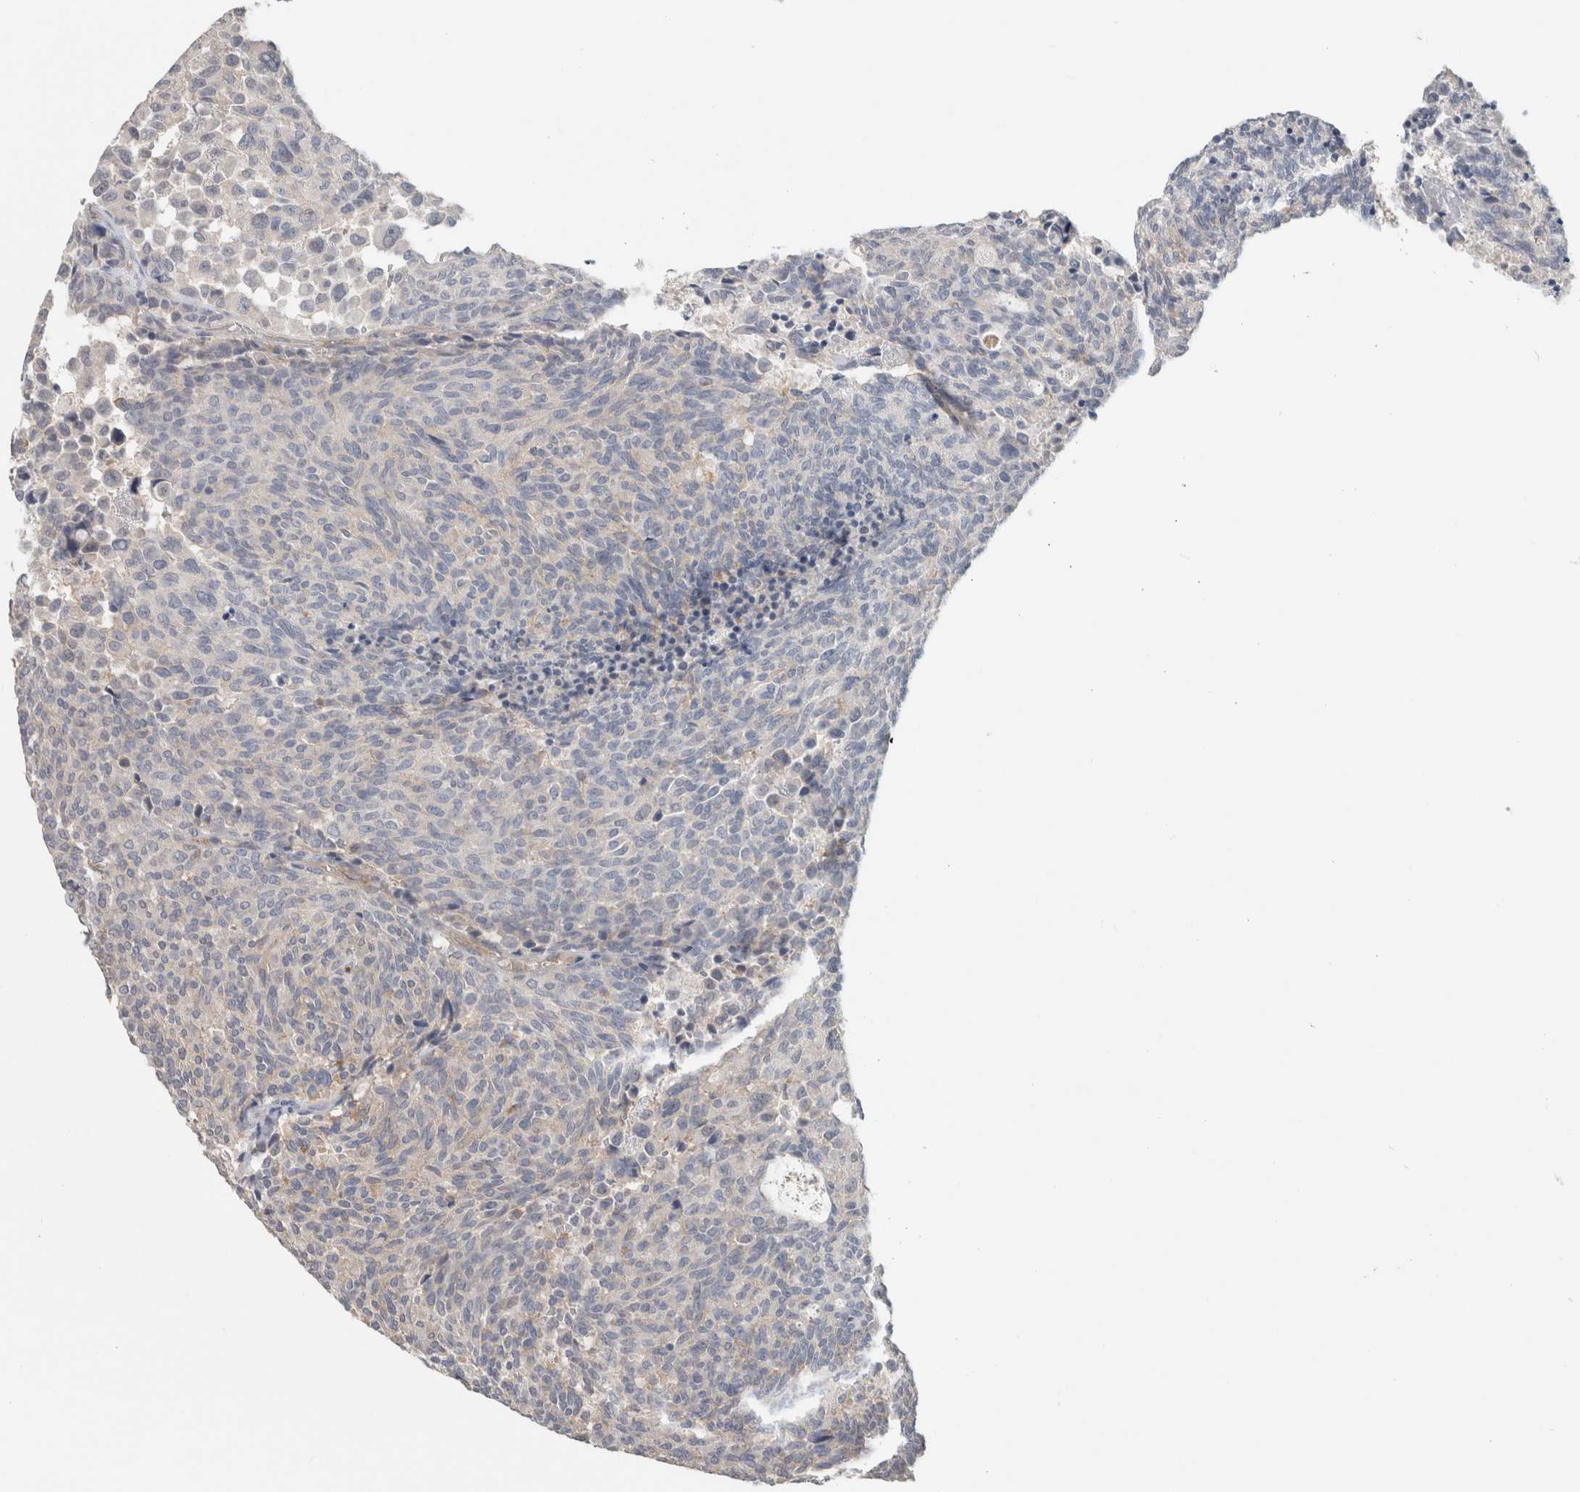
{"staining": {"intensity": "negative", "quantity": "none", "location": "none"}, "tissue": "carcinoid", "cell_type": "Tumor cells", "image_type": "cancer", "snomed": [{"axis": "morphology", "description": "Carcinoid, malignant, NOS"}, {"axis": "topography", "description": "Pancreas"}], "caption": "This is a histopathology image of immunohistochemistry (IHC) staining of carcinoid, which shows no staining in tumor cells.", "gene": "RASAL2", "patient": {"sex": "female", "age": 54}}